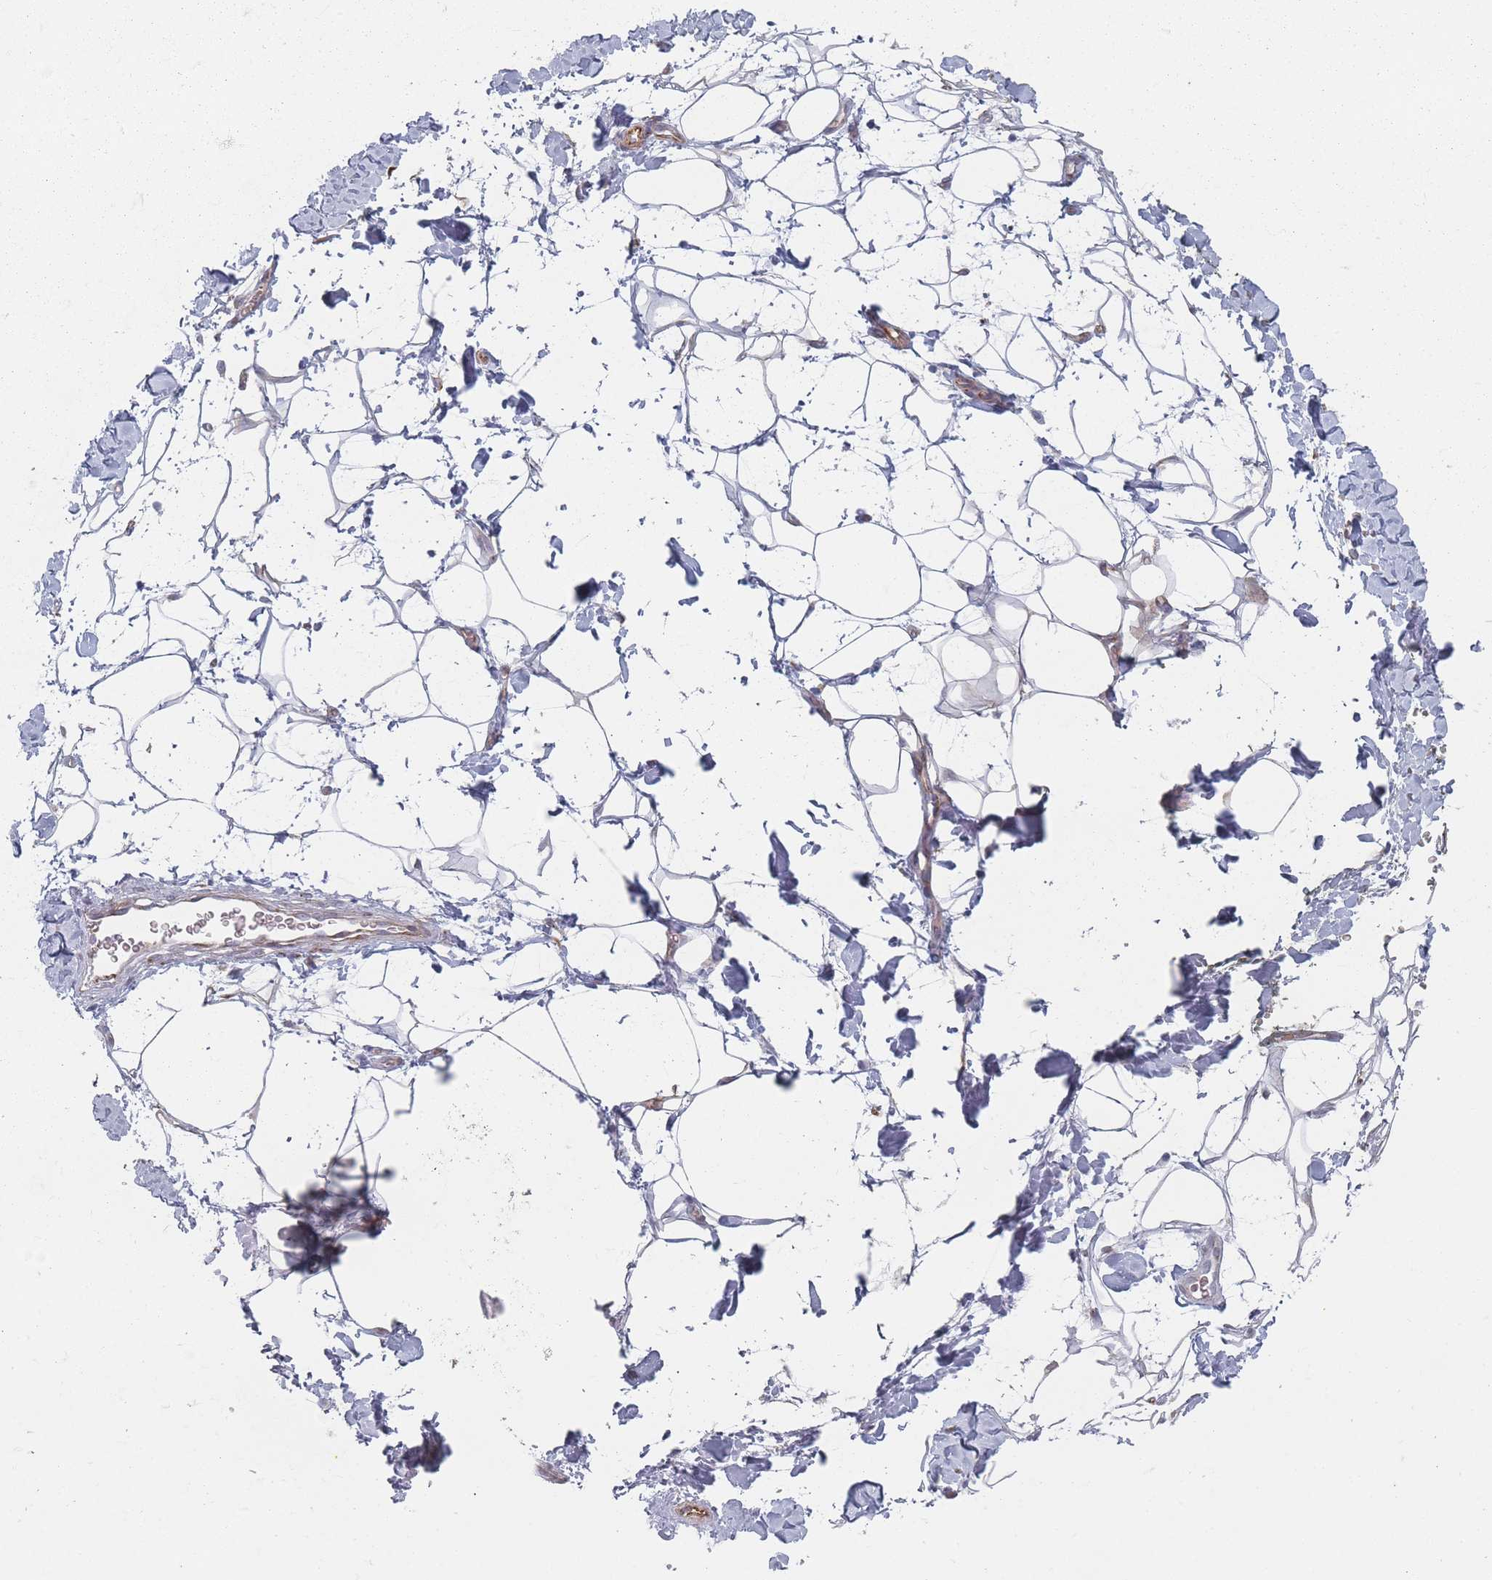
{"staining": {"intensity": "negative", "quantity": "none", "location": "none"}, "tissue": "adipose tissue", "cell_type": "Adipocytes", "image_type": "normal", "snomed": [{"axis": "morphology", "description": "Normal tissue, NOS"}, {"axis": "morphology", "description": "Adenocarcinoma, NOS"}, {"axis": "topography", "description": "Pancreas"}, {"axis": "topography", "description": "Peripheral nerve tissue"}], "caption": "The histopathology image demonstrates no significant expression in adipocytes of adipose tissue. (DAB (3,3'-diaminobenzidine) immunohistochemistry (IHC) visualized using brightfield microscopy, high magnification).", "gene": "RNF4", "patient": {"sex": "male", "age": 59}}